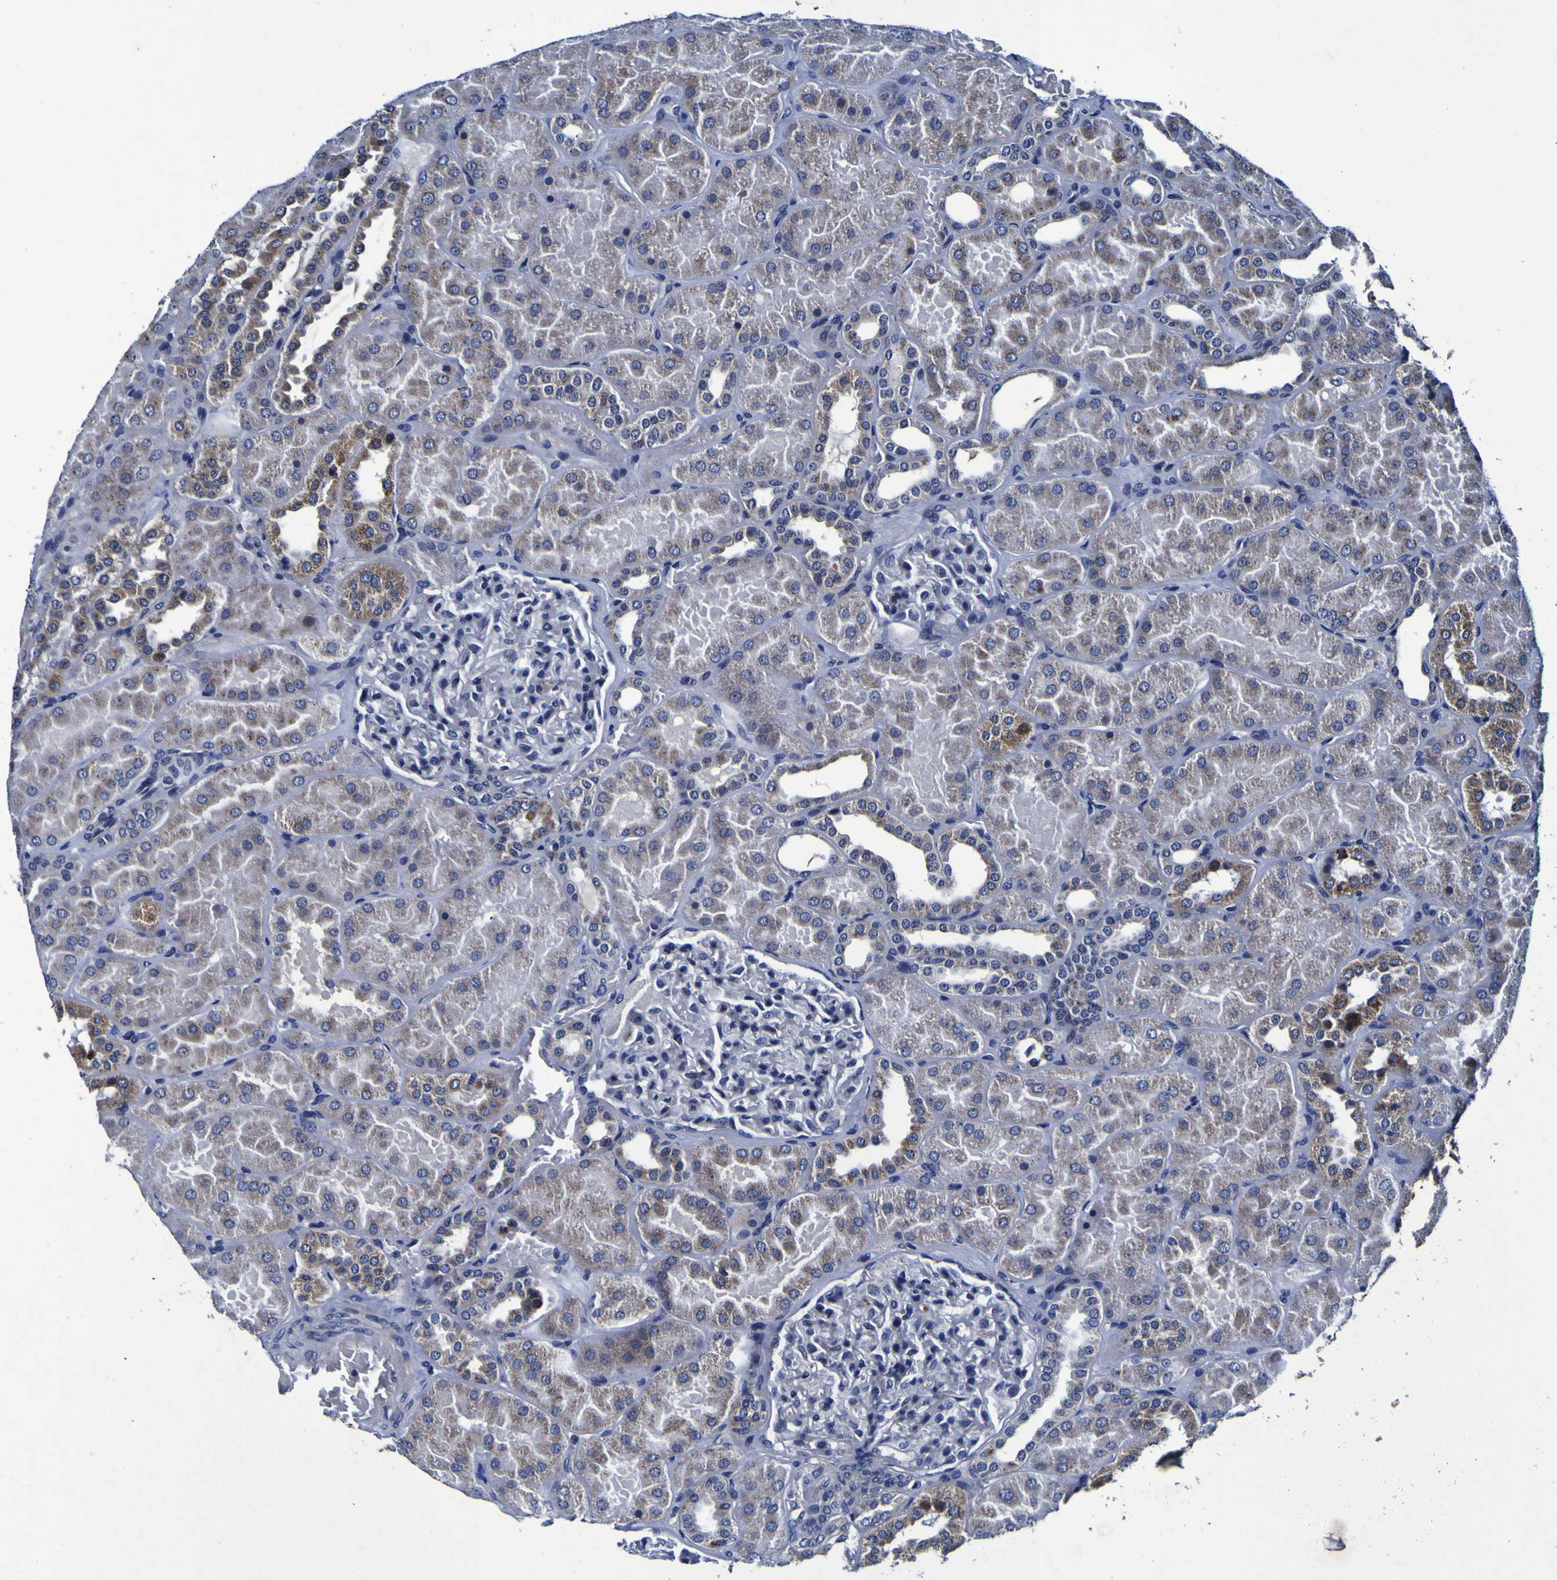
{"staining": {"intensity": "negative", "quantity": "none", "location": "none"}, "tissue": "kidney", "cell_type": "Cells in glomeruli", "image_type": "normal", "snomed": [{"axis": "morphology", "description": "Normal tissue, NOS"}, {"axis": "topography", "description": "Kidney"}], "caption": "Image shows no significant protein expression in cells in glomeruli of benign kidney.", "gene": "PANK4", "patient": {"sex": "male", "age": 28}}